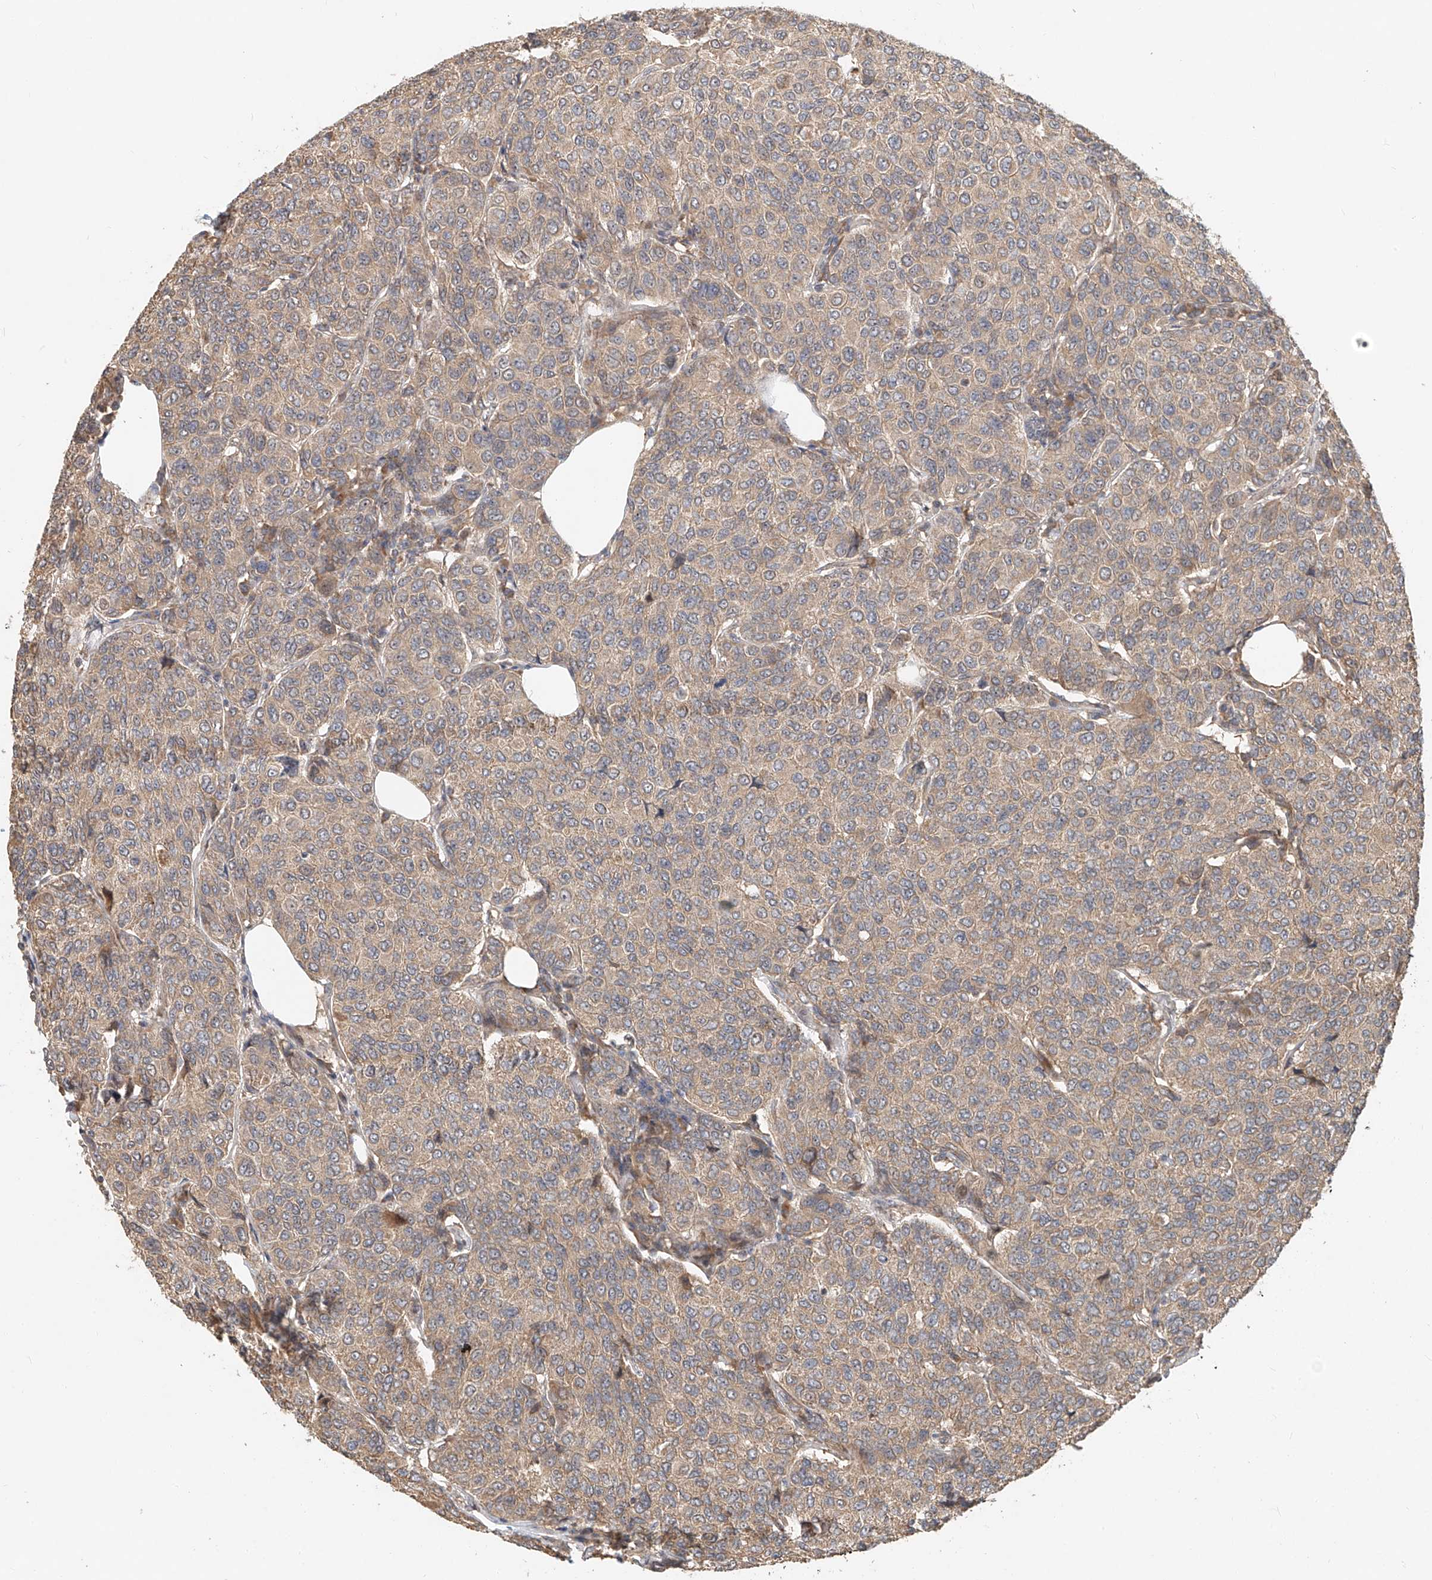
{"staining": {"intensity": "weak", "quantity": "25%-75%", "location": "cytoplasmic/membranous"}, "tissue": "breast cancer", "cell_type": "Tumor cells", "image_type": "cancer", "snomed": [{"axis": "morphology", "description": "Duct carcinoma"}, {"axis": "topography", "description": "Breast"}], "caption": "A brown stain shows weak cytoplasmic/membranous staining of a protein in human invasive ductal carcinoma (breast) tumor cells.", "gene": "TMEM61", "patient": {"sex": "female", "age": 55}}